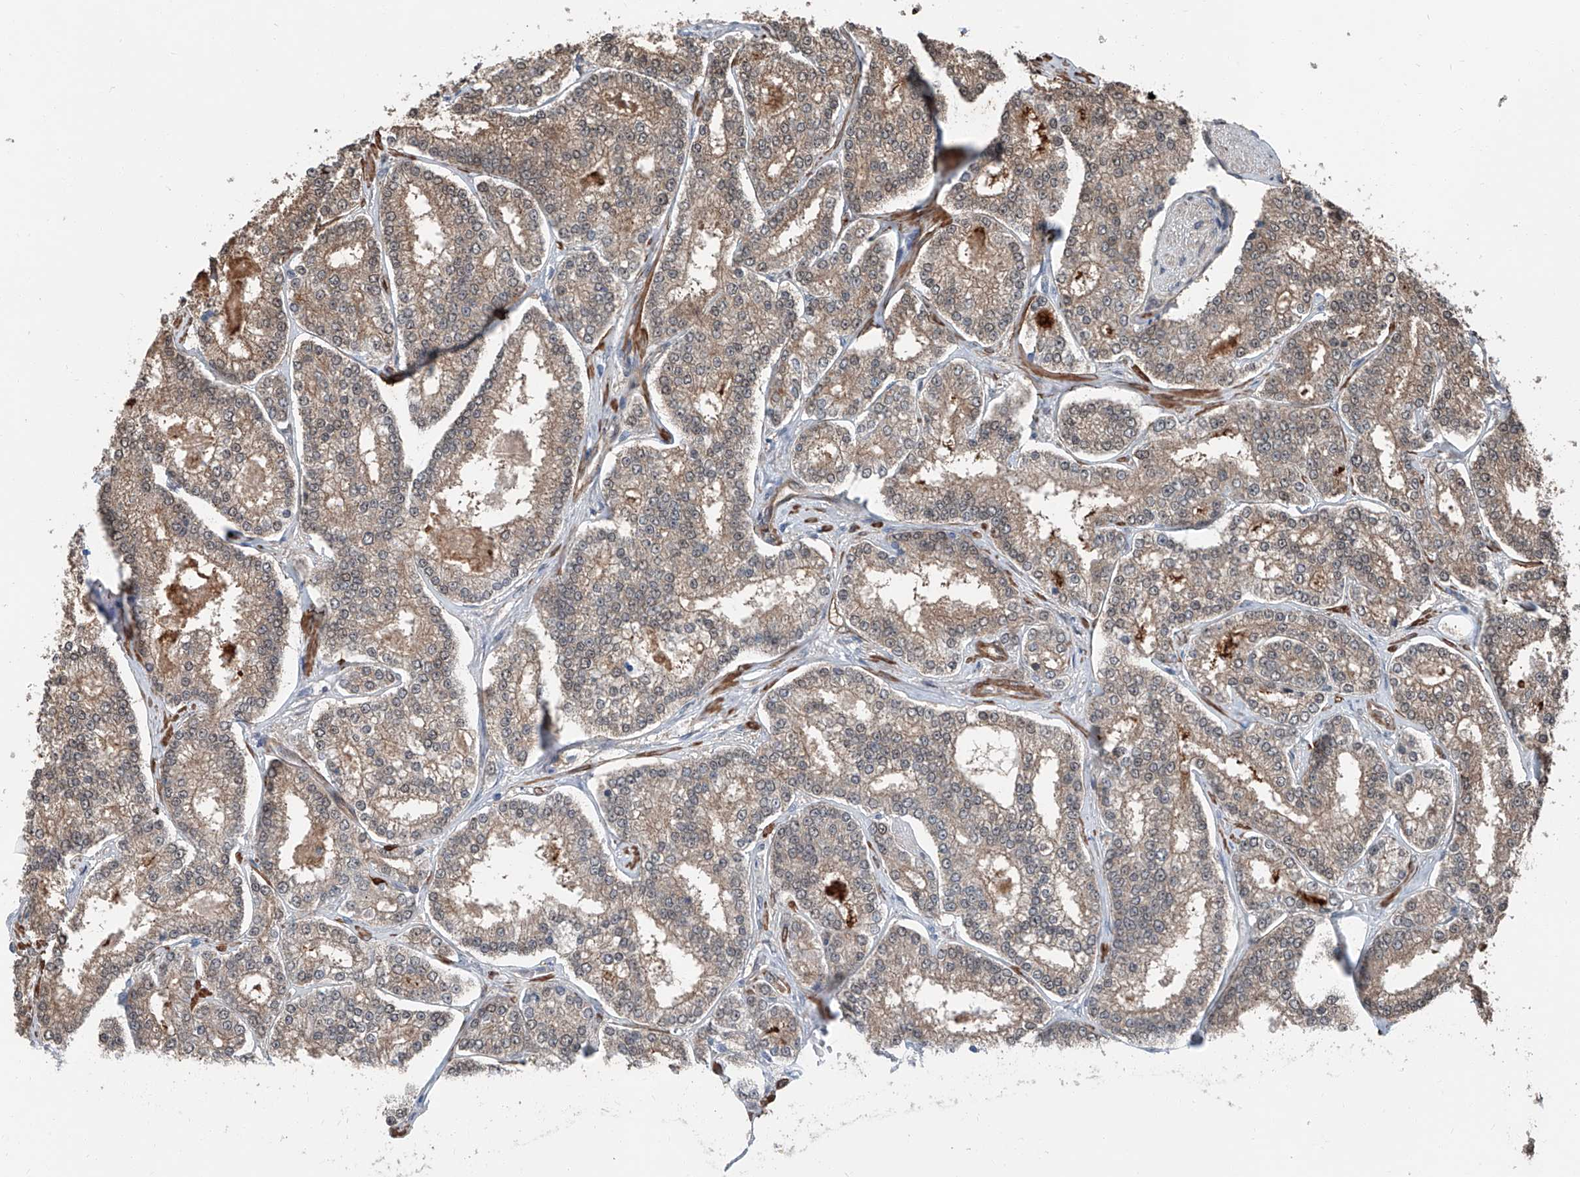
{"staining": {"intensity": "weak", "quantity": ">75%", "location": "cytoplasmic/membranous"}, "tissue": "prostate cancer", "cell_type": "Tumor cells", "image_type": "cancer", "snomed": [{"axis": "morphology", "description": "Normal tissue, NOS"}, {"axis": "morphology", "description": "Adenocarcinoma, High grade"}, {"axis": "topography", "description": "Prostate"}], "caption": "Weak cytoplasmic/membranous protein positivity is identified in approximately >75% of tumor cells in prostate cancer. (Brightfield microscopy of DAB IHC at high magnification).", "gene": "HSPA6", "patient": {"sex": "male", "age": 83}}